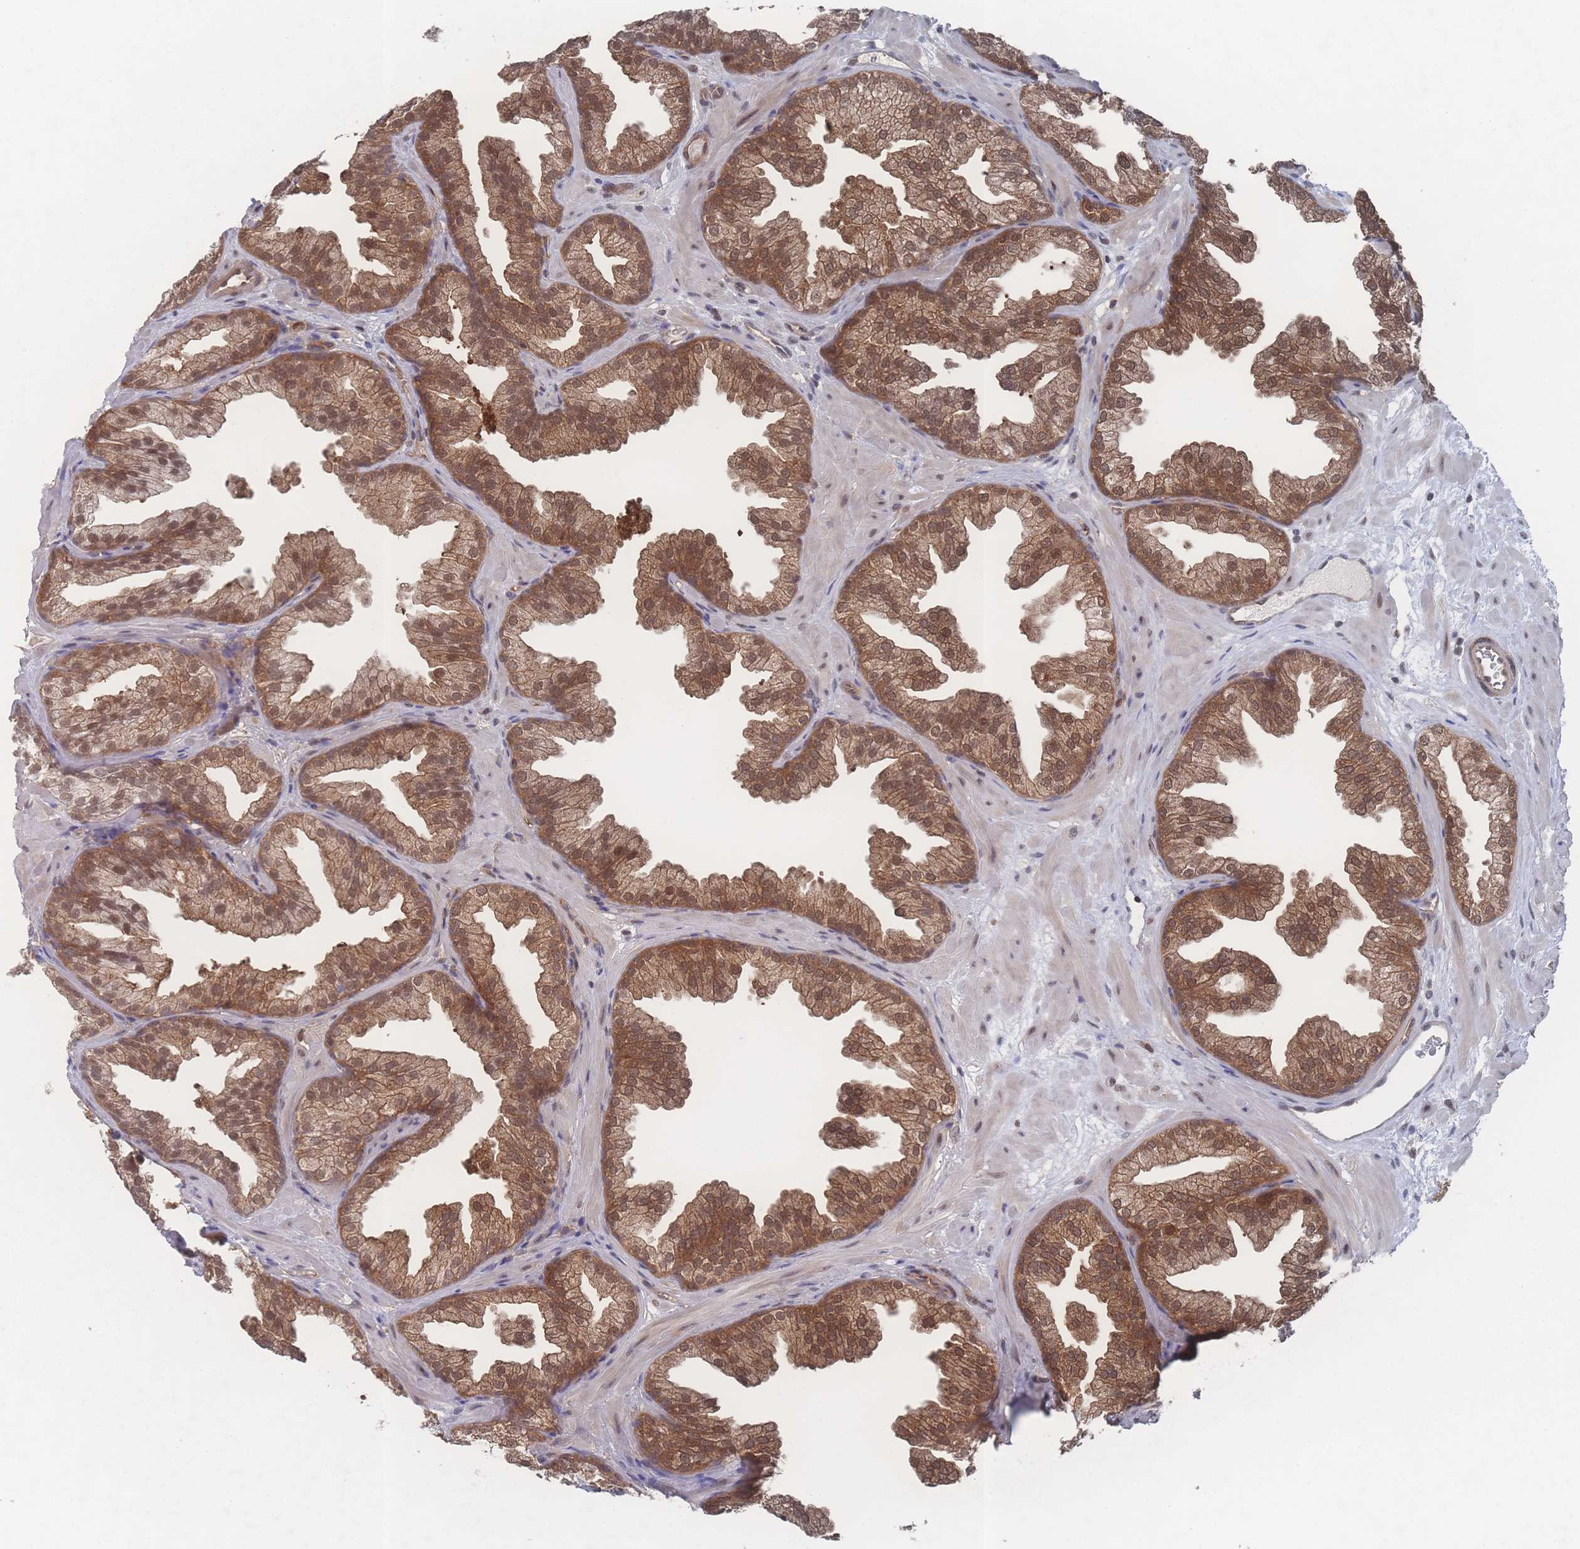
{"staining": {"intensity": "moderate", "quantity": ">75%", "location": "cytoplasmic/membranous,nuclear"}, "tissue": "prostate", "cell_type": "Glandular cells", "image_type": "normal", "snomed": [{"axis": "morphology", "description": "Normal tissue, NOS"}, {"axis": "topography", "description": "Prostate"}], "caption": "Glandular cells demonstrate moderate cytoplasmic/membranous,nuclear positivity in about >75% of cells in normal prostate. (Stains: DAB in brown, nuclei in blue, Microscopy: brightfield microscopy at high magnification).", "gene": "PSMA1", "patient": {"sex": "male", "age": 37}}